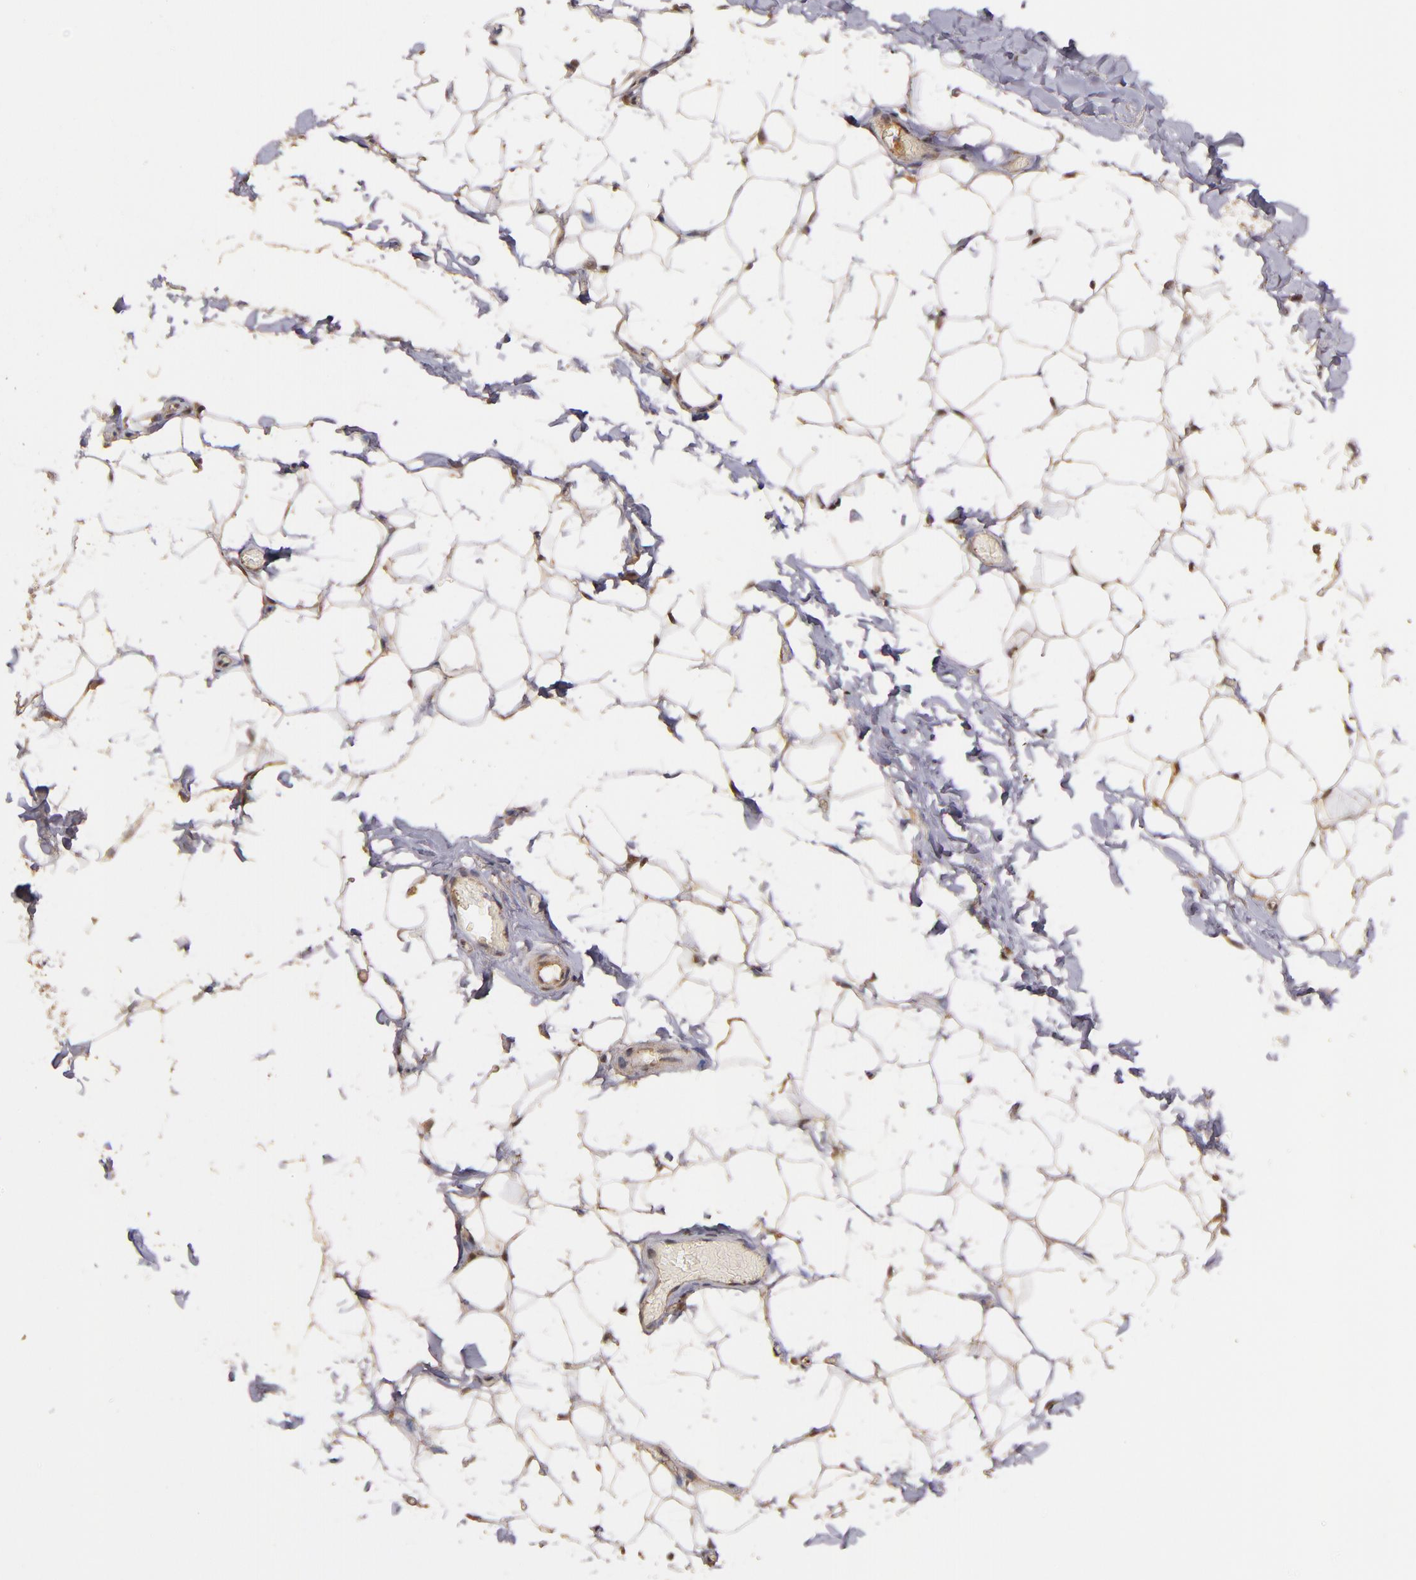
{"staining": {"intensity": "weak", "quantity": ">75%", "location": "cytoplasmic/membranous"}, "tissue": "adipose tissue", "cell_type": "Adipocytes", "image_type": "normal", "snomed": [{"axis": "morphology", "description": "Normal tissue, NOS"}, {"axis": "topography", "description": "Soft tissue"}], "caption": "Brown immunohistochemical staining in unremarkable adipose tissue displays weak cytoplasmic/membranous positivity in about >75% of adipocytes.", "gene": "RIOK3", "patient": {"sex": "male", "age": 26}}